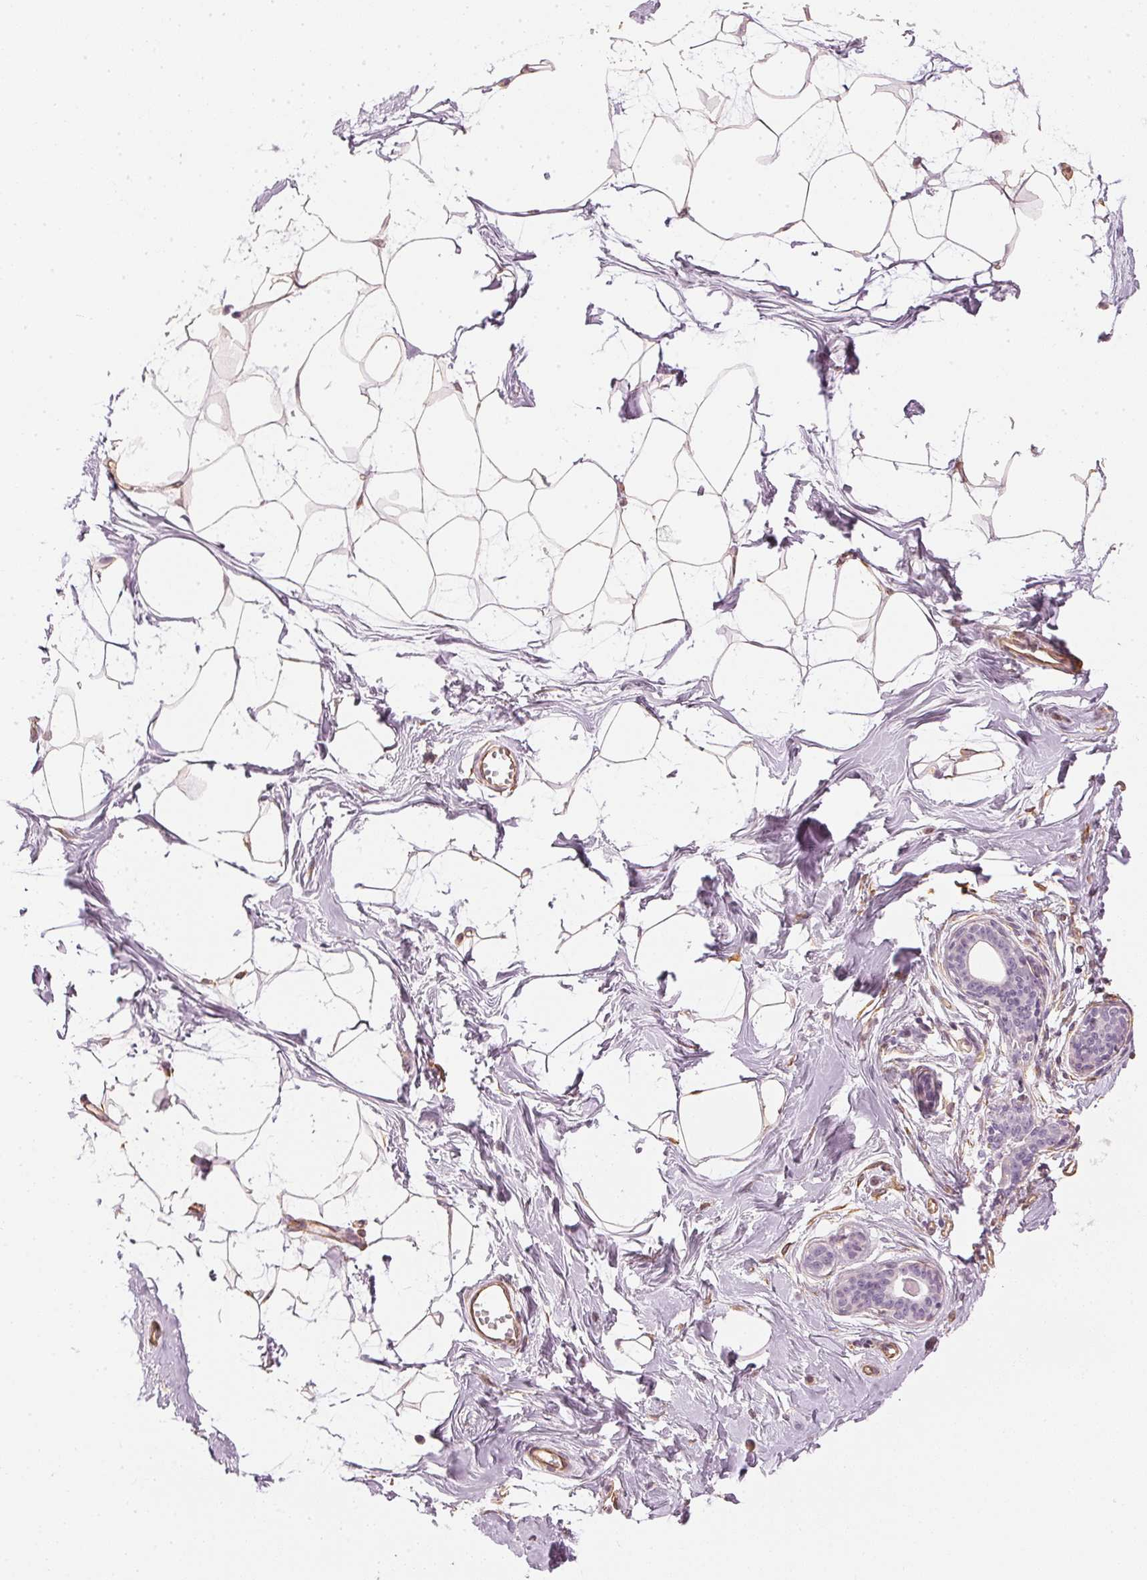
{"staining": {"intensity": "negative", "quantity": "none", "location": "none"}, "tissue": "breast", "cell_type": "Adipocytes", "image_type": "normal", "snomed": [{"axis": "morphology", "description": "Normal tissue, NOS"}, {"axis": "topography", "description": "Breast"}], "caption": "Adipocytes are negative for brown protein staining in benign breast.", "gene": "APLP1", "patient": {"sex": "female", "age": 45}}